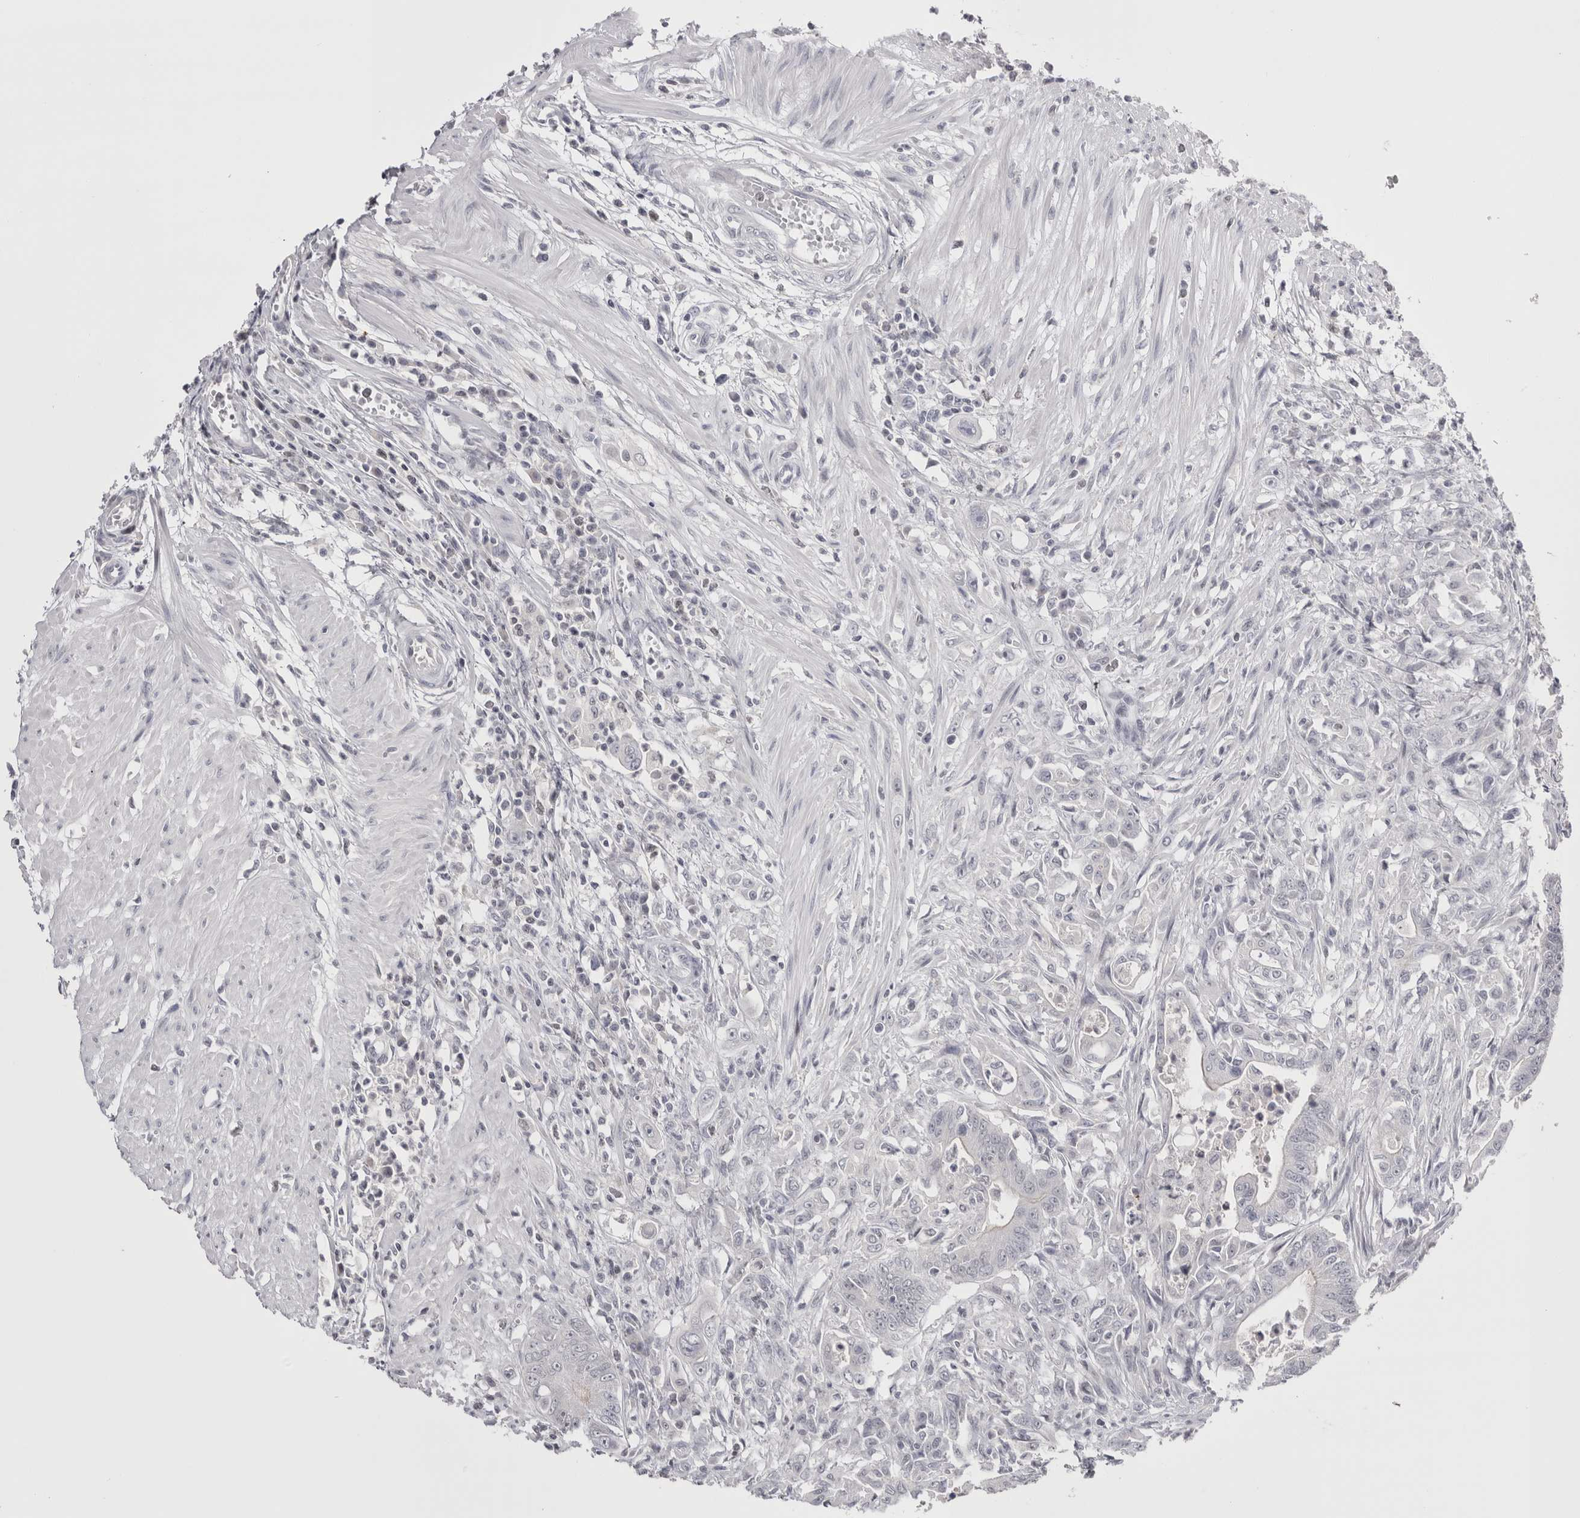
{"staining": {"intensity": "negative", "quantity": "none", "location": "none"}, "tissue": "colorectal cancer", "cell_type": "Tumor cells", "image_type": "cancer", "snomed": [{"axis": "morphology", "description": "Adenoma, NOS"}, {"axis": "morphology", "description": "Adenocarcinoma, NOS"}, {"axis": "topography", "description": "Colon"}], "caption": "The image reveals no staining of tumor cells in colorectal adenoma. (Stains: DAB (3,3'-diaminobenzidine) immunohistochemistry with hematoxylin counter stain, Microscopy: brightfield microscopy at high magnification).", "gene": "FNDC8", "patient": {"sex": "male", "age": 79}}